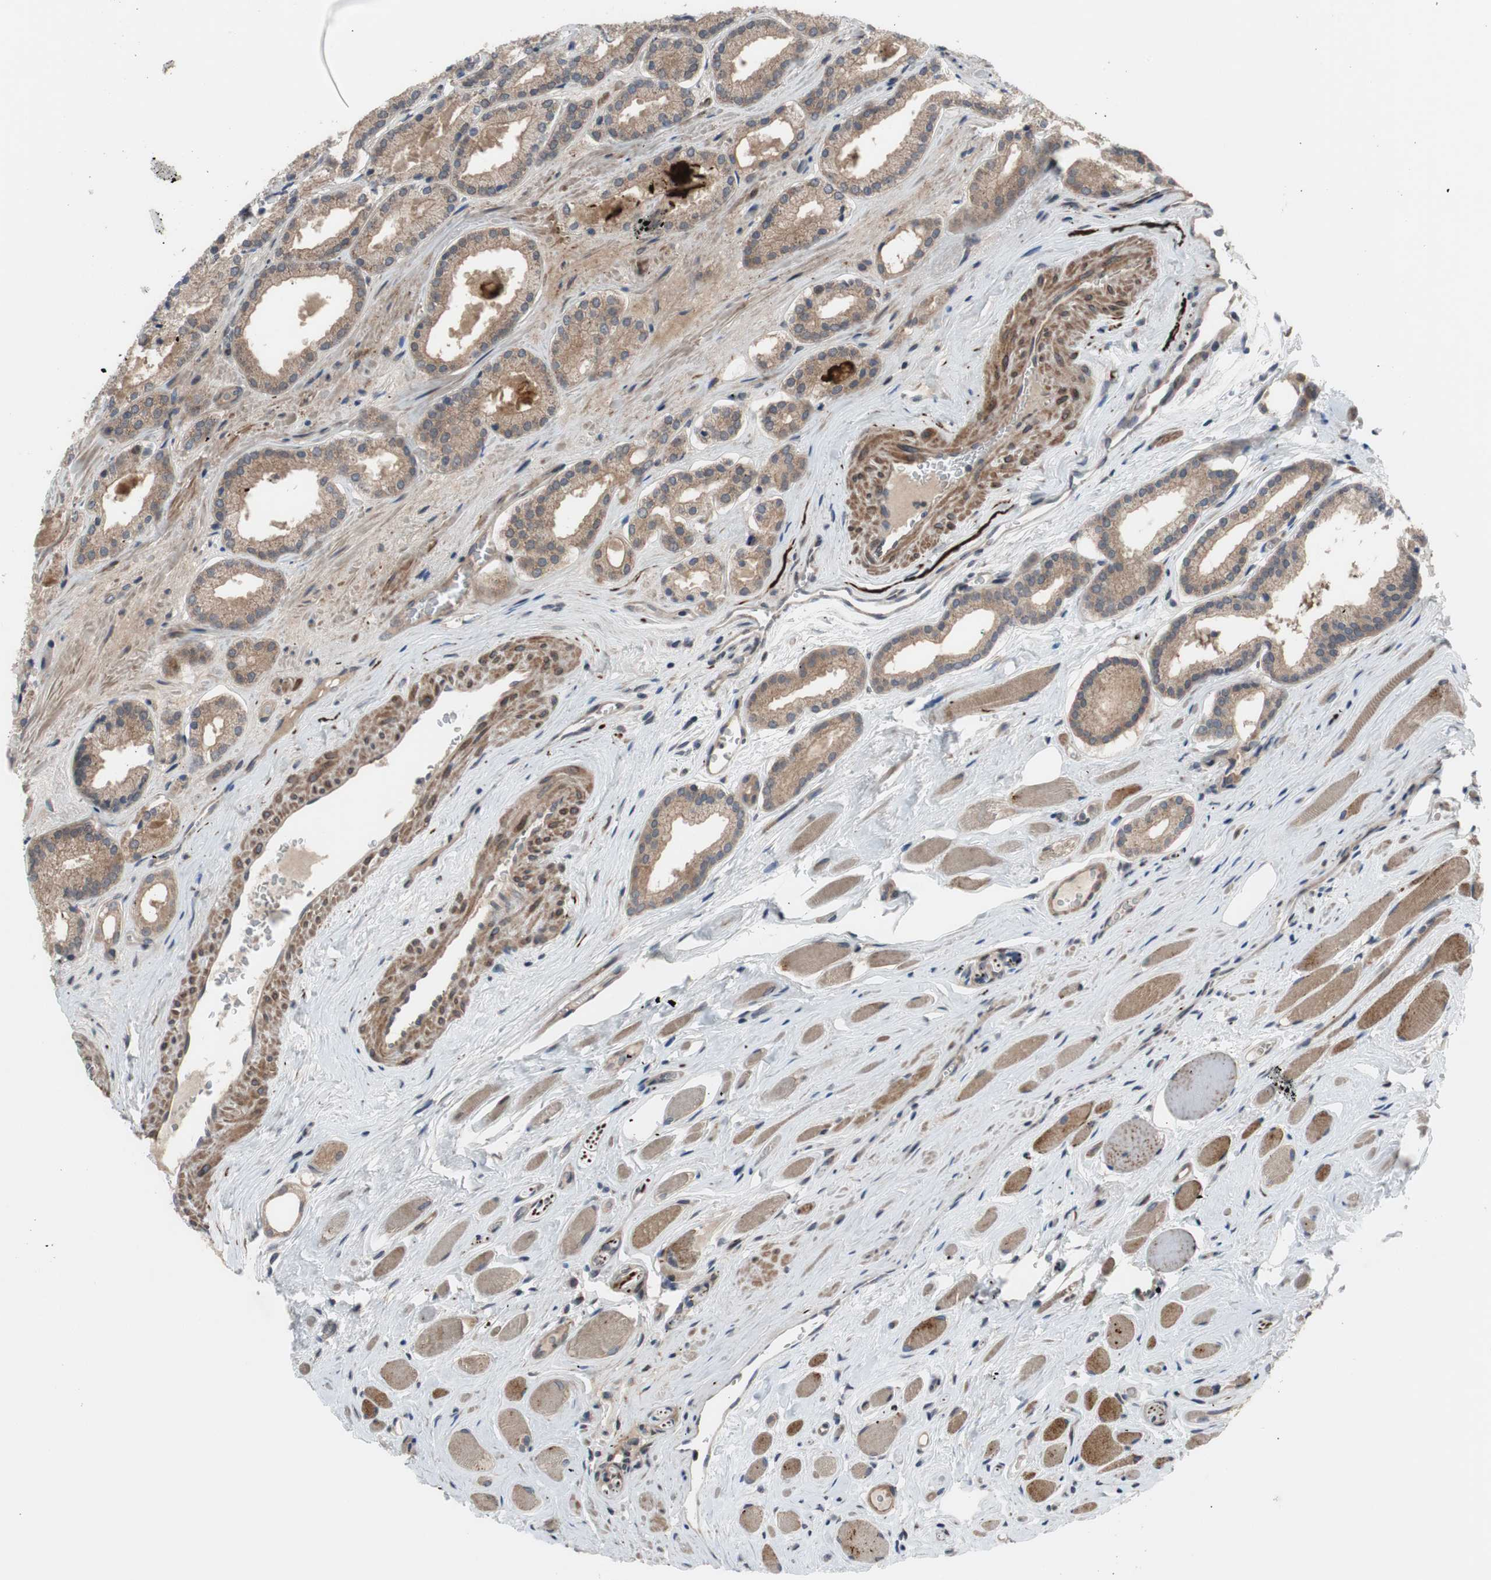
{"staining": {"intensity": "moderate", "quantity": ">75%", "location": "cytoplasmic/membranous"}, "tissue": "prostate cancer", "cell_type": "Tumor cells", "image_type": "cancer", "snomed": [{"axis": "morphology", "description": "Adenocarcinoma, Low grade"}, {"axis": "topography", "description": "Prostate"}], "caption": "Prostate low-grade adenocarcinoma stained with immunohistochemistry (IHC) shows moderate cytoplasmic/membranous staining in approximately >75% of tumor cells.", "gene": "OAZ1", "patient": {"sex": "male", "age": 59}}